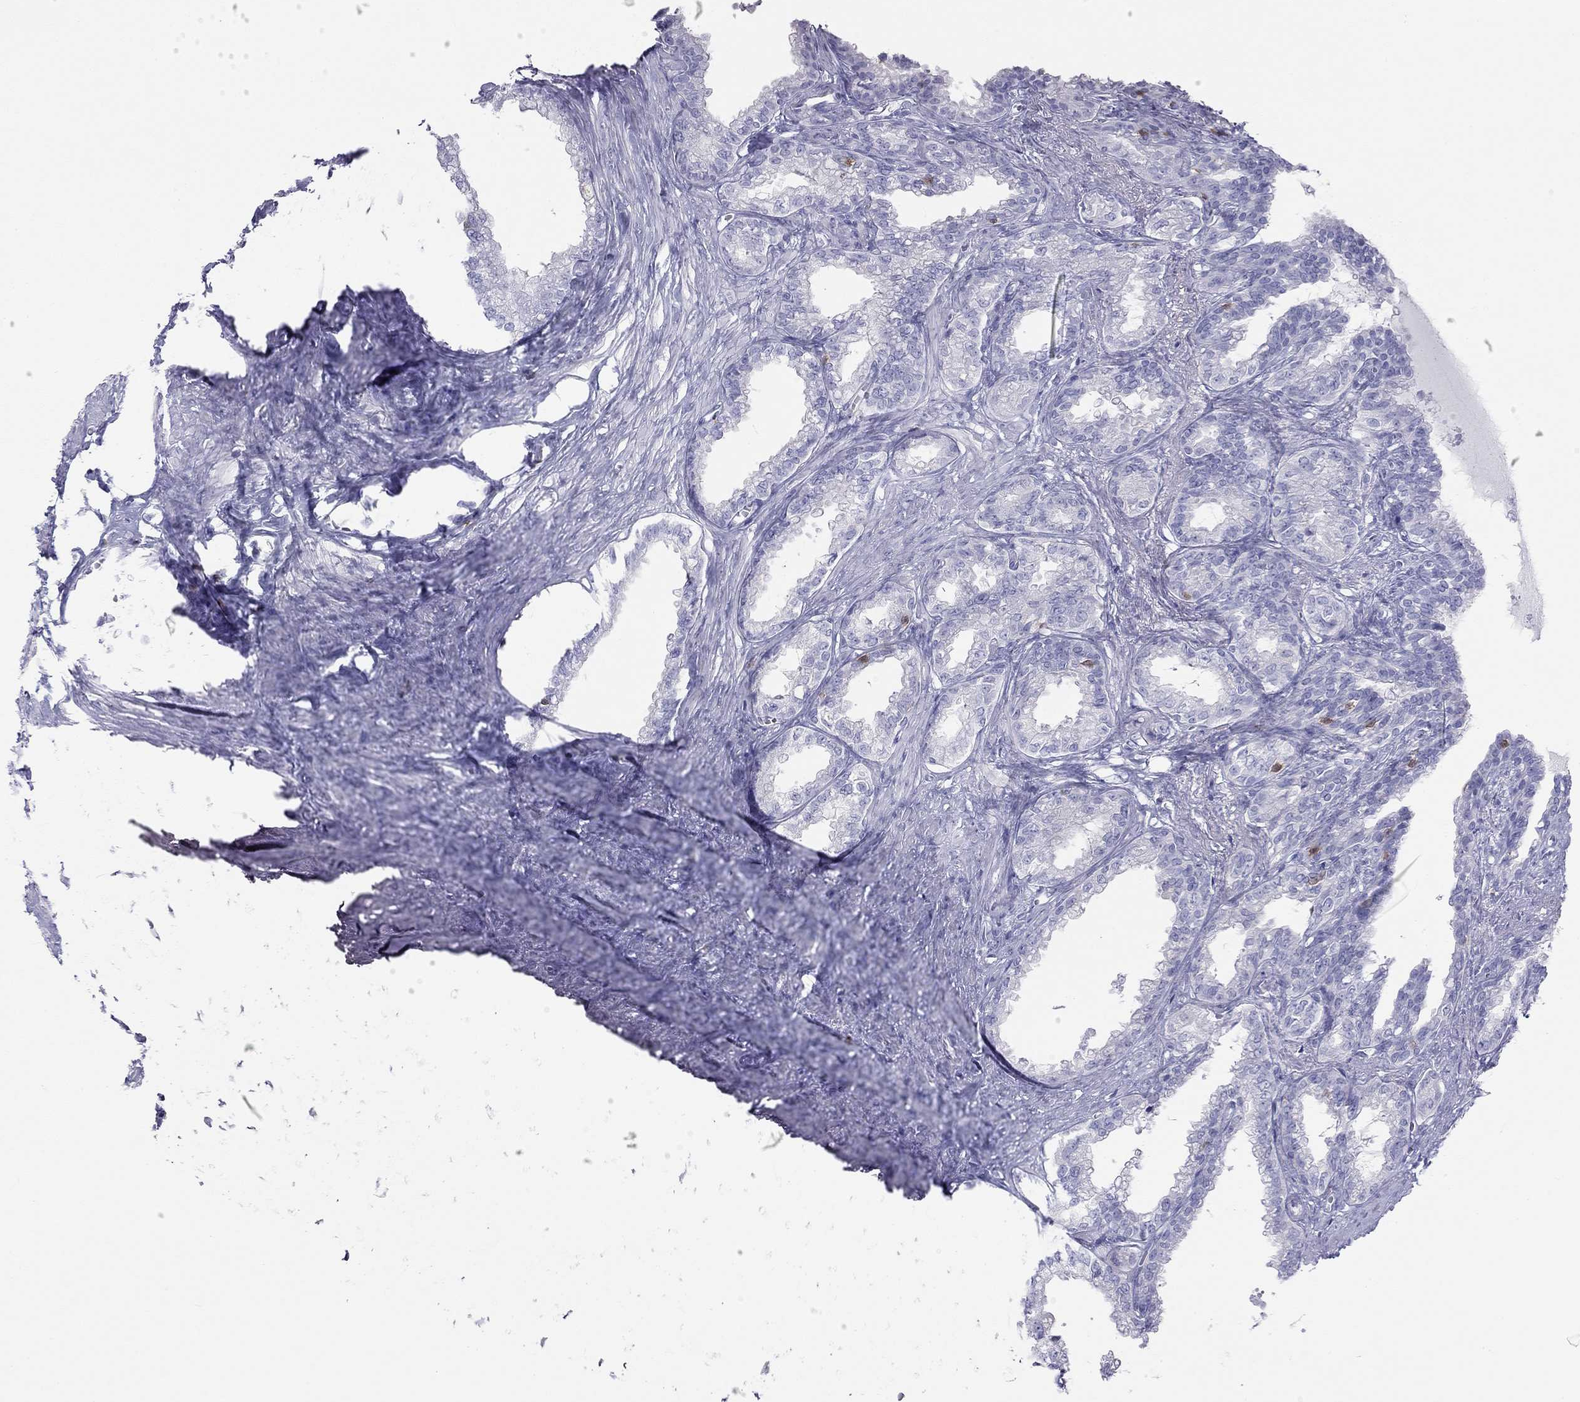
{"staining": {"intensity": "negative", "quantity": "none", "location": "none"}, "tissue": "seminal vesicle", "cell_type": "Glandular cells", "image_type": "normal", "snomed": [{"axis": "morphology", "description": "Normal tissue, NOS"}, {"axis": "morphology", "description": "Urothelial carcinoma, NOS"}, {"axis": "topography", "description": "Urinary bladder"}, {"axis": "topography", "description": "Seminal veicle"}], "caption": "Seminal vesicle stained for a protein using immunohistochemistry reveals no expression glandular cells.", "gene": "SH2D2A", "patient": {"sex": "male", "age": 76}}